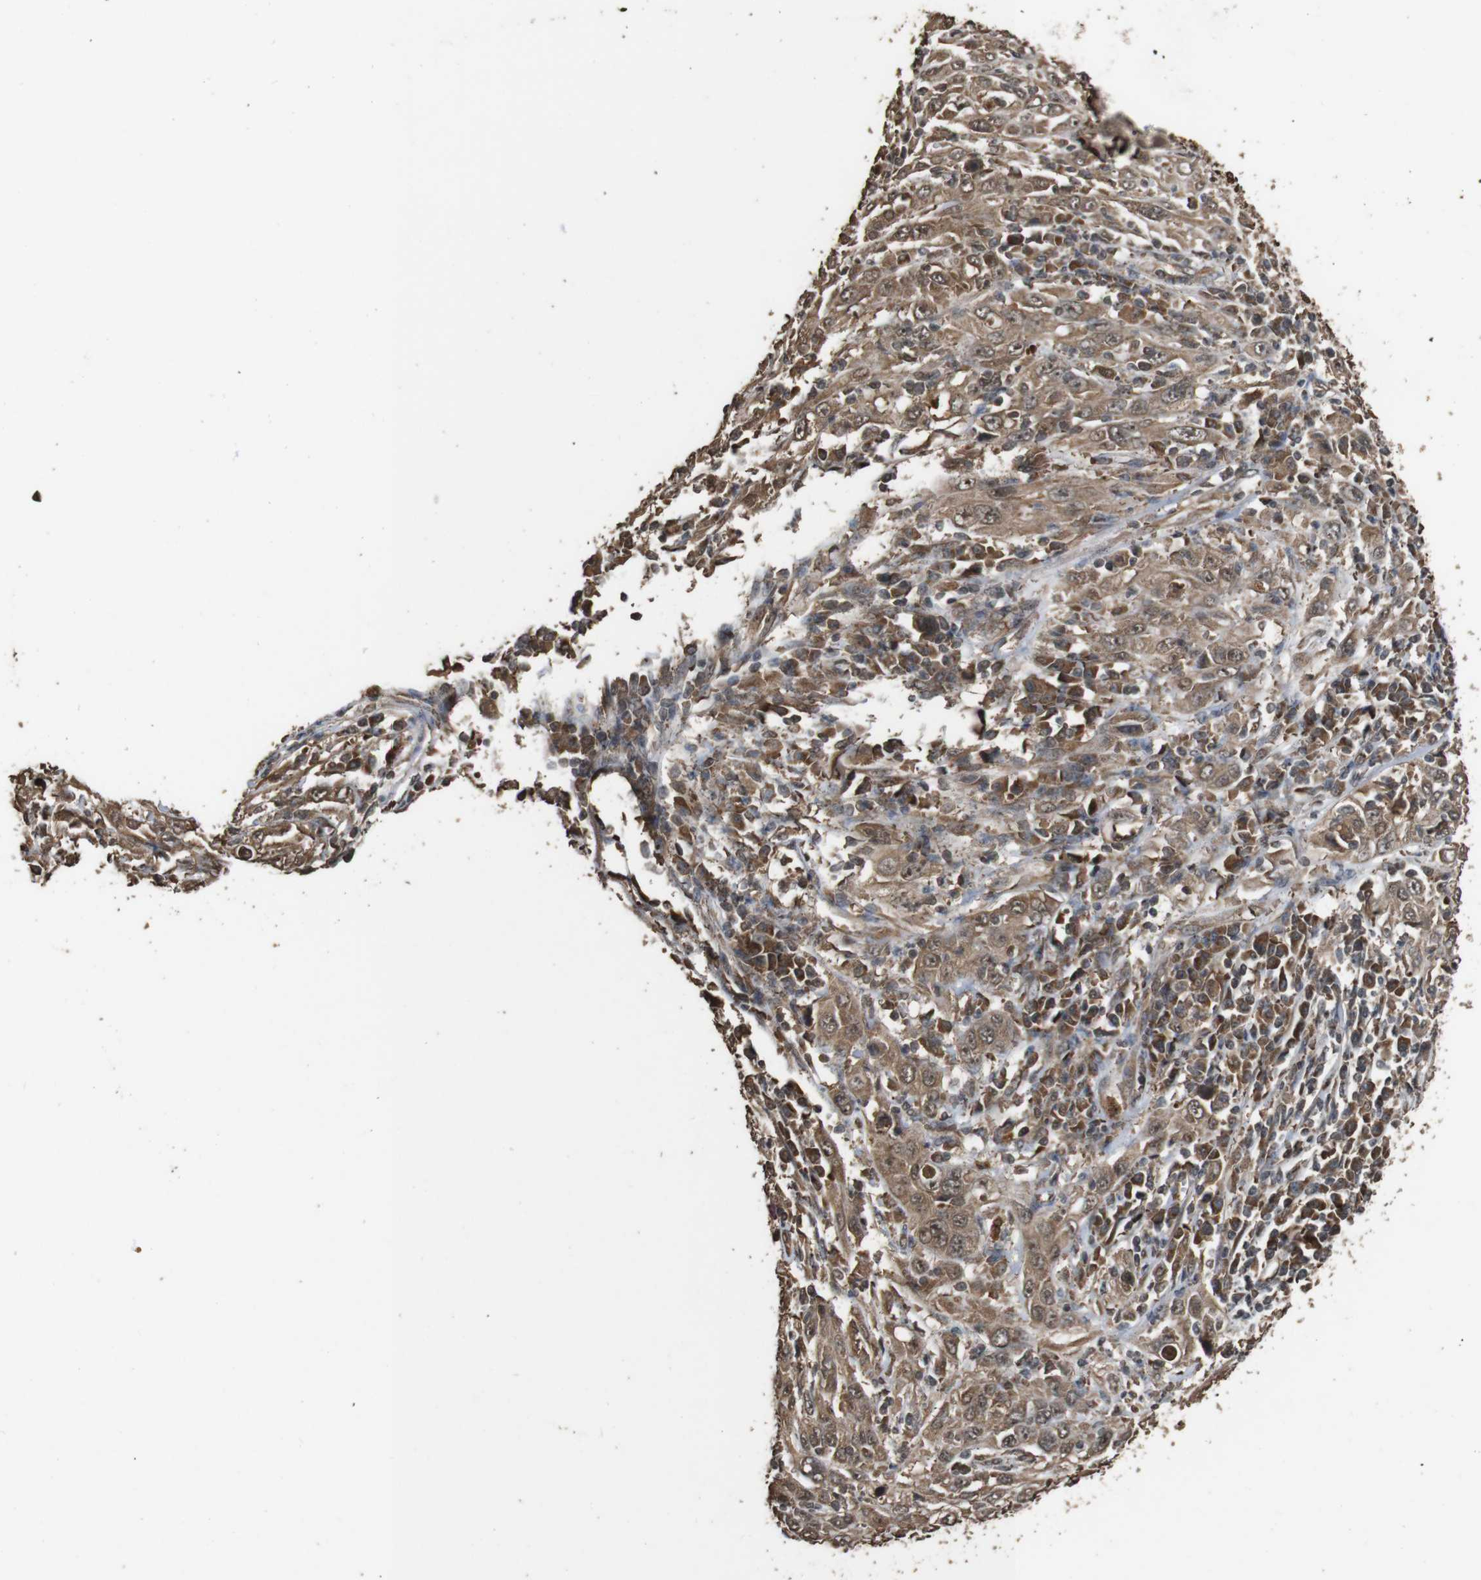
{"staining": {"intensity": "moderate", "quantity": ">75%", "location": "cytoplasmic/membranous"}, "tissue": "cervical cancer", "cell_type": "Tumor cells", "image_type": "cancer", "snomed": [{"axis": "morphology", "description": "Squamous cell carcinoma, NOS"}, {"axis": "topography", "description": "Cervix"}], "caption": "Immunohistochemical staining of human cervical cancer shows medium levels of moderate cytoplasmic/membranous protein positivity in approximately >75% of tumor cells.", "gene": "RRAS2", "patient": {"sex": "female", "age": 46}}